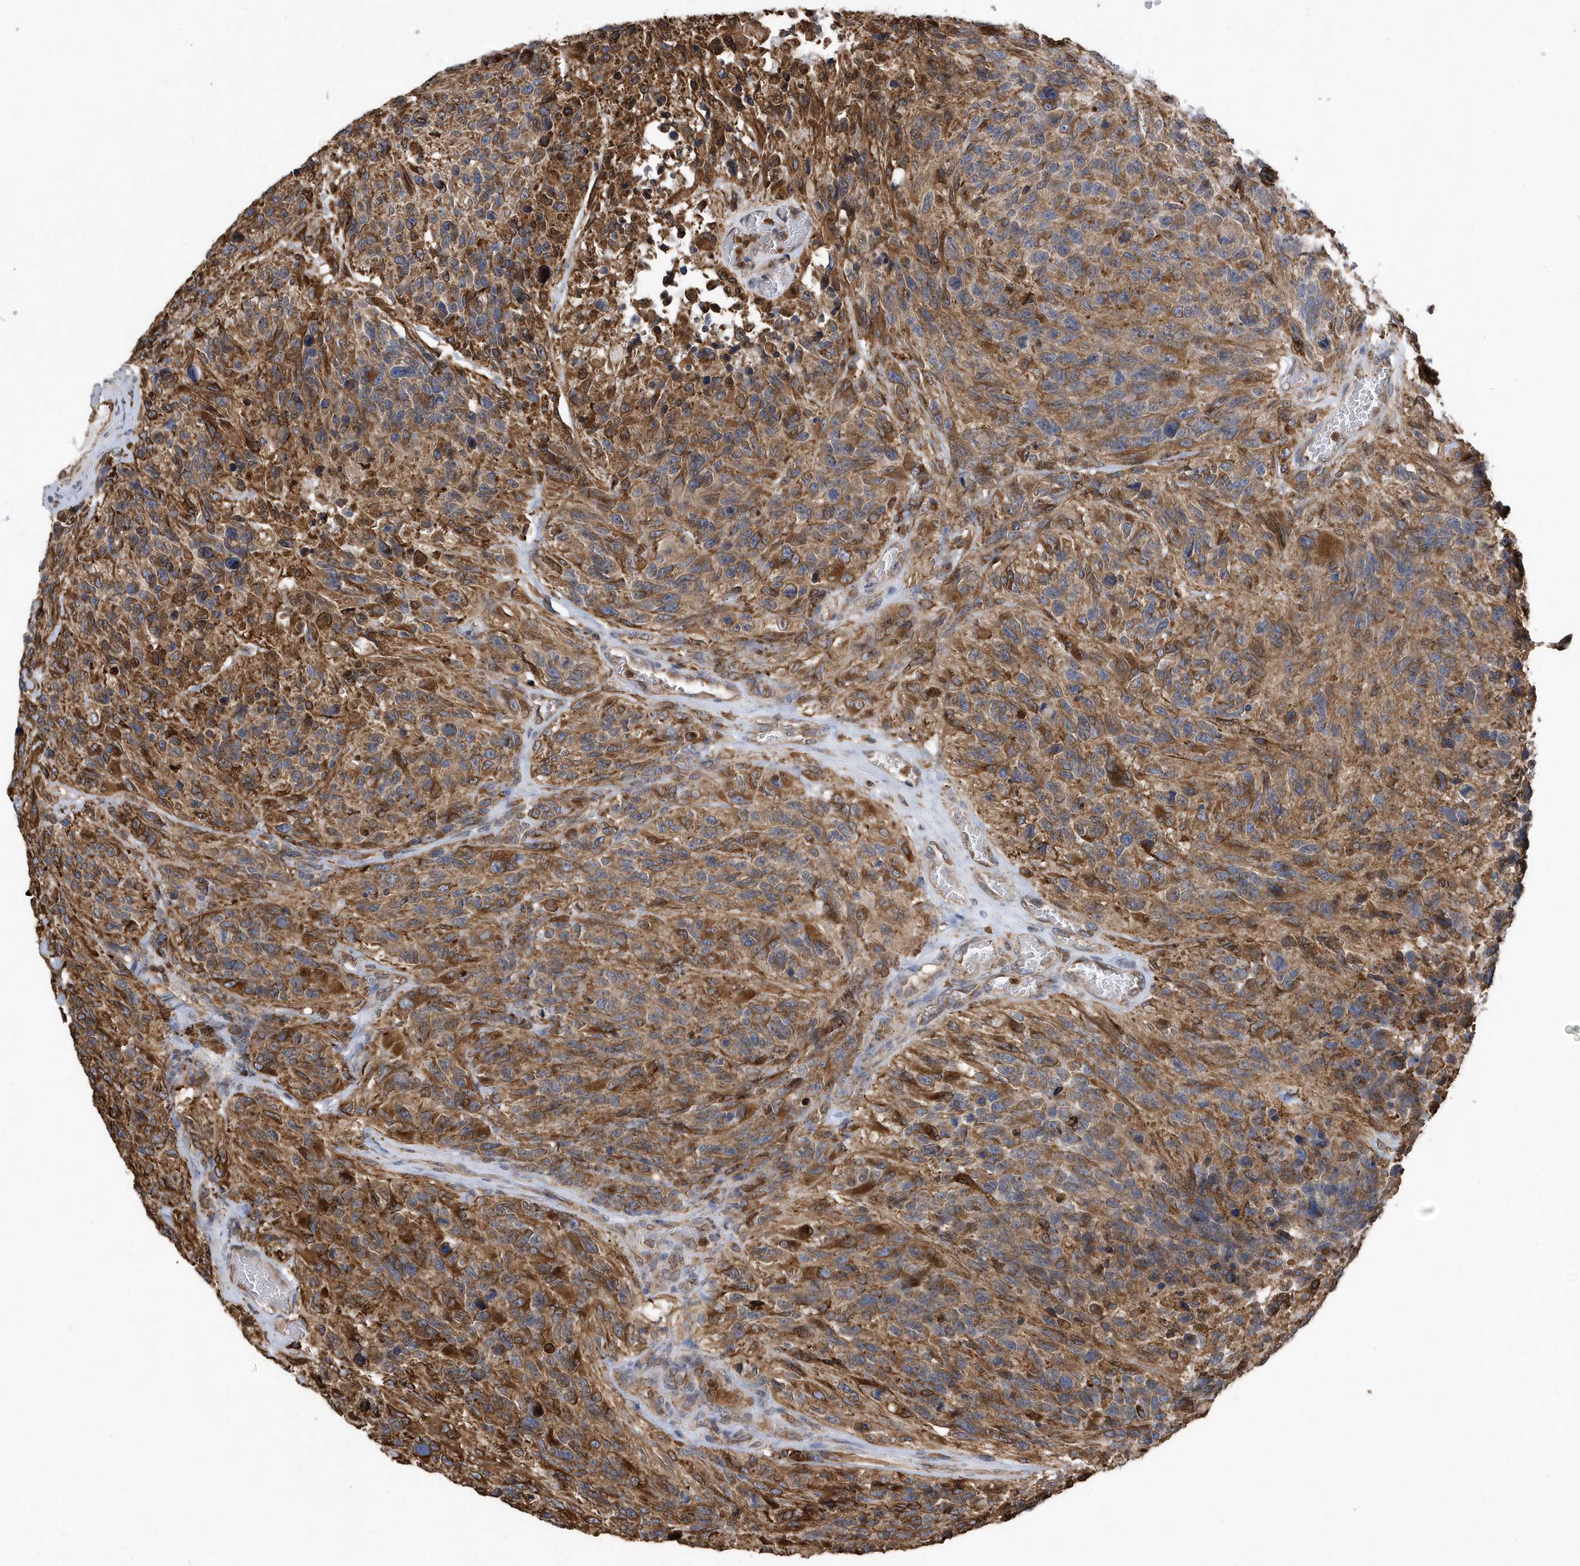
{"staining": {"intensity": "moderate", "quantity": ">75%", "location": "cytoplasmic/membranous"}, "tissue": "glioma", "cell_type": "Tumor cells", "image_type": "cancer", "snomed": [{"axis": "morphology", "description": "Glioma, malignant, High grade"}, {"axis": "topography", "description": "Brain"}], "caption": "Protein staining demonstrates moderate cytoplasmic/membranous positivity in about >75% of tumor cells in malignant high-grade glioma. The staining was performed using DAB to visualize the protein expression in brown, while the nuclei were stained in blue with hematoxylin (Magnification: 20x).", "gene": "VAMP7", "patient": {"sex": "male", "age": 69}}